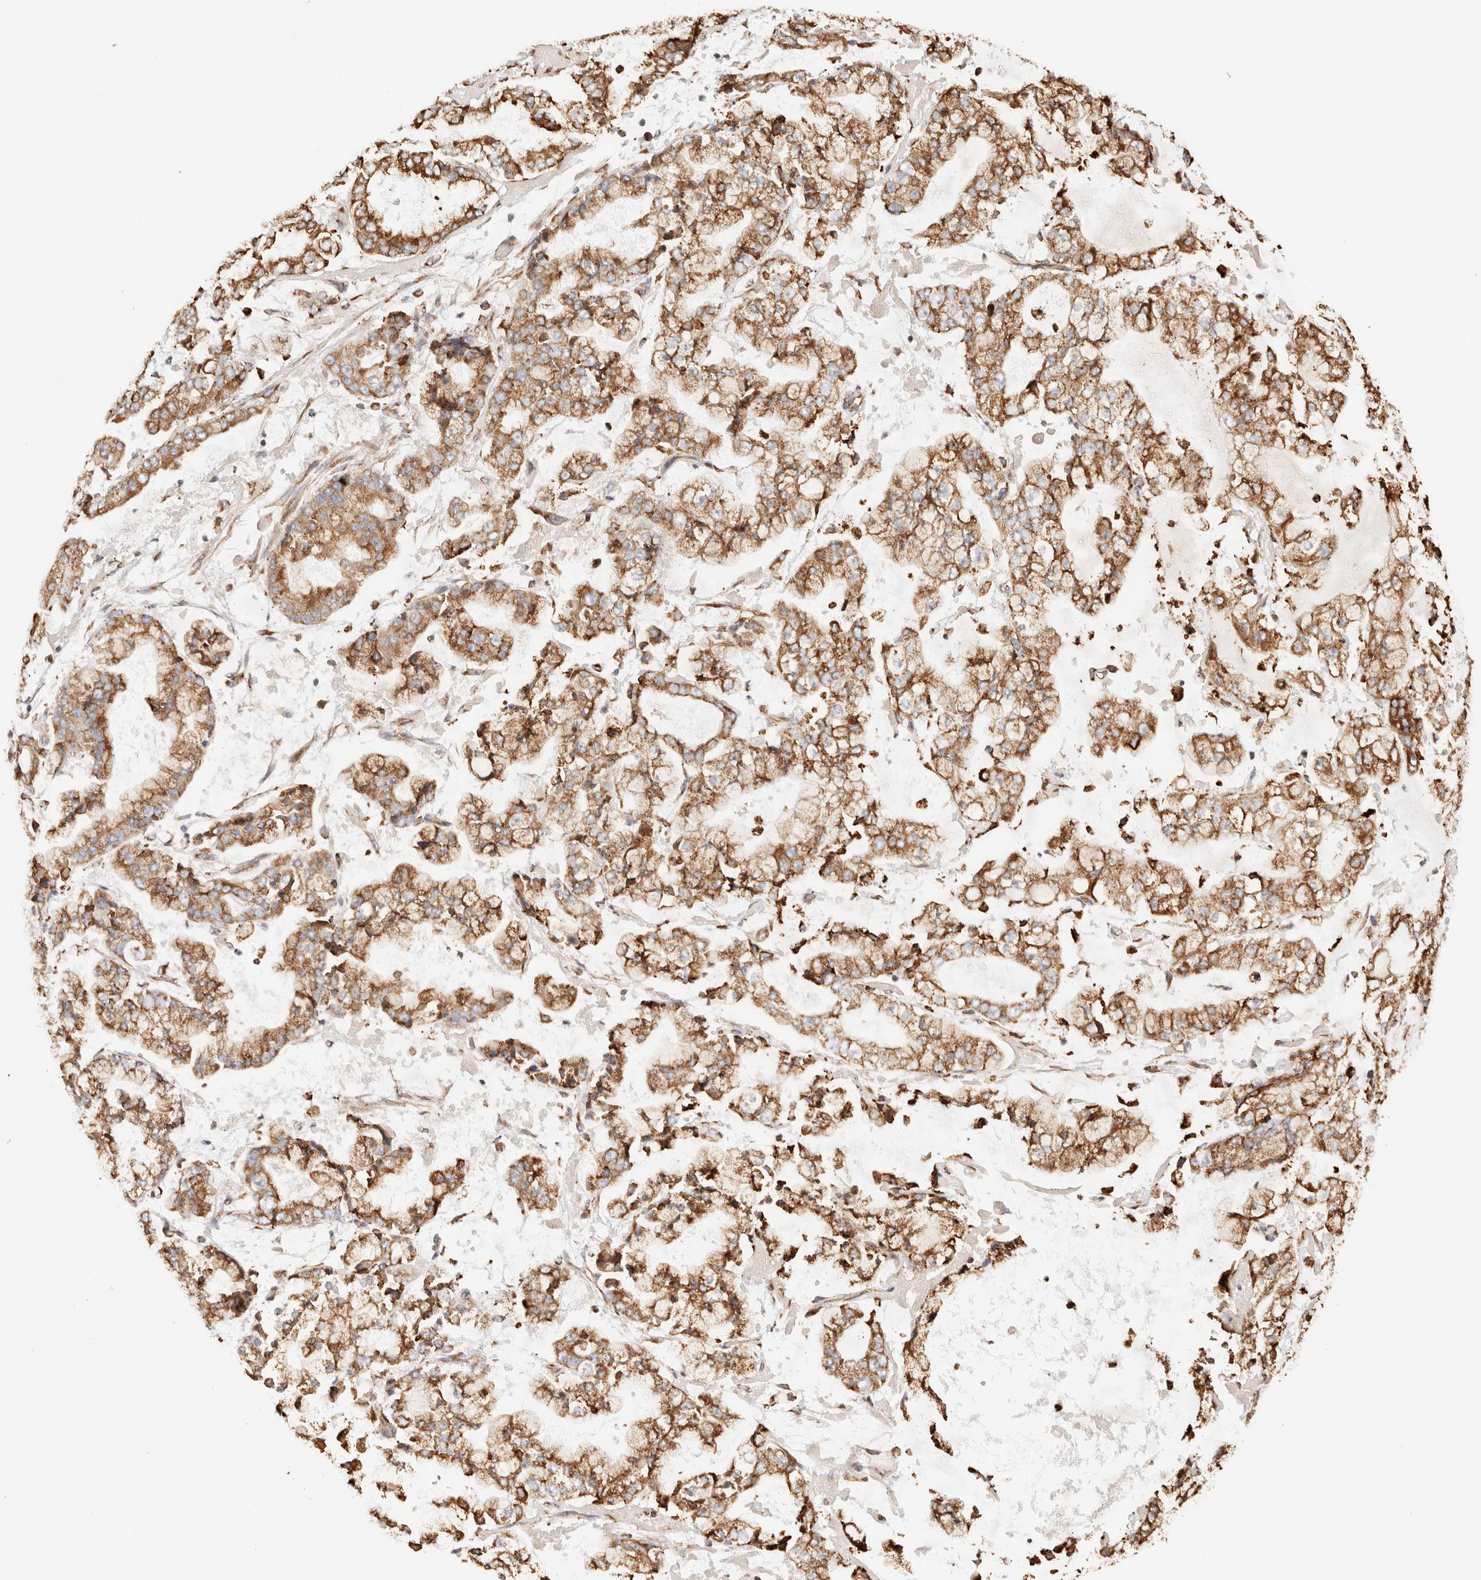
{"staining": {"intensity": "moderate", "quantity": ">75%", "location": "cytoplasmic/membranous"}, "tissue": "stomach cancer", "cell_type": "Tumor cells", "image_type": "cancer", "snomed": [{"axis": "morphology", "description": "Adenocarcinoma, NOS"}, {"axis": "topography", "description": "Stomach"}], "caption": "Stomach cancer stained for a protein (brown) reveals moderate cytoplasmic/membranous positive positivity in about >75% of tumor cells.", "gene": "FER", "patient": {"sex": "male", "age": 76}}